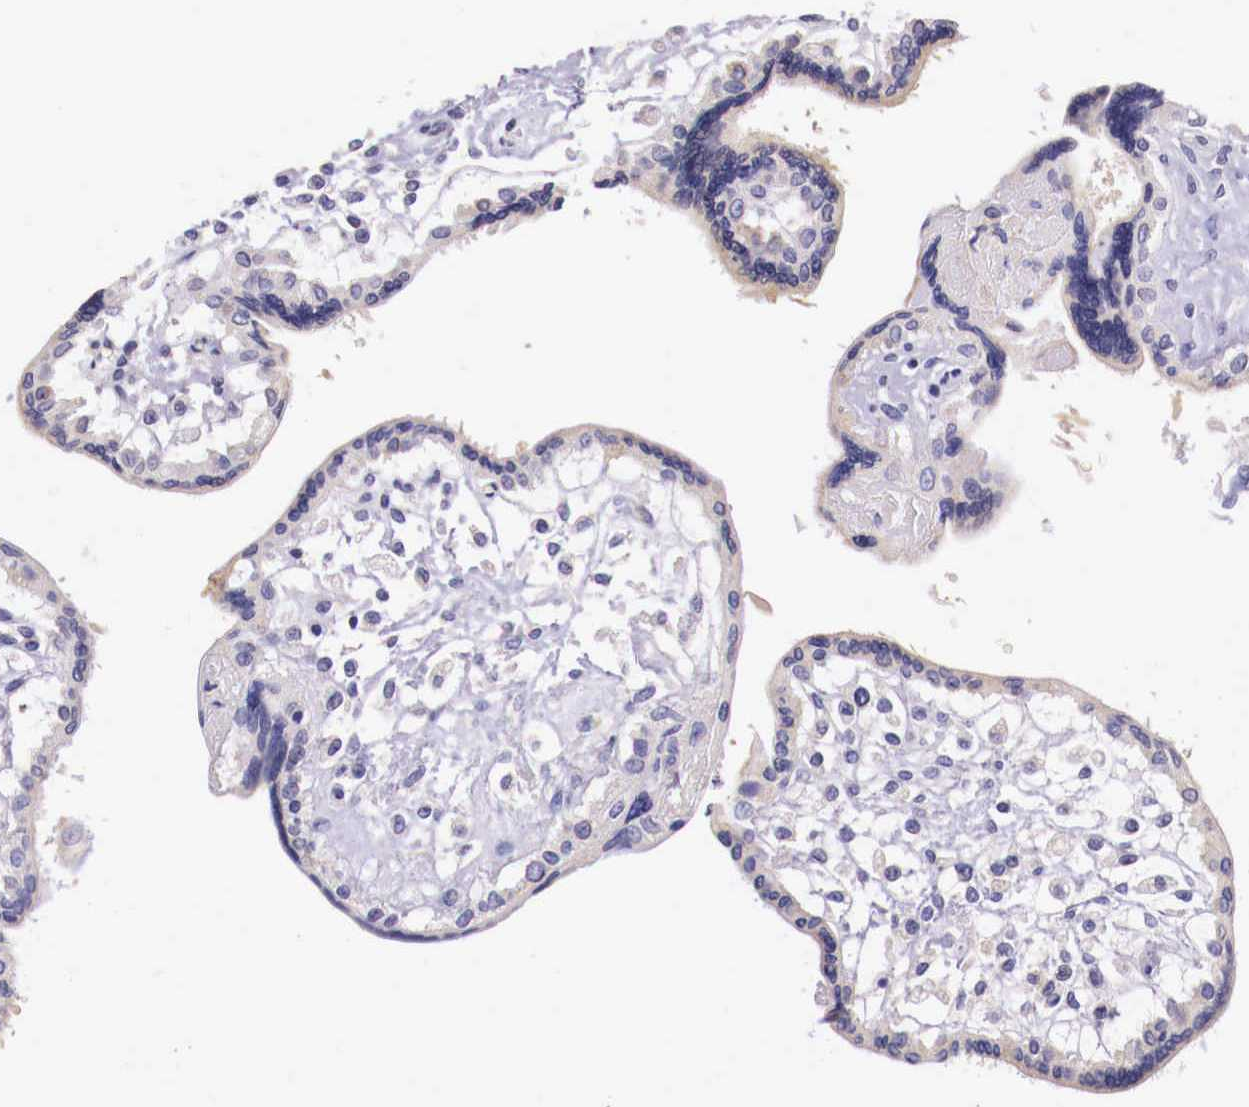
{"staining": {"intensity": "negative", "quantity": "none", "location": "none"}, "tissue": "placenta", "cell_type": "Decidual cells", "image_type": "normal", "snomed": [{"axis": "morphology", "description": "Normal tissue, NOS"}, {"axis": "topography", "description": "Placenta"}], "caption": "This photomicrograph is of benign placenta stained with immunohistochemistry to label a protein in brown with the nuclei are counter-stained blue. There is no positivity in decidual cells.", "gene": "GRIPAP1", "patient": {"sex": "female", "age": 31}}